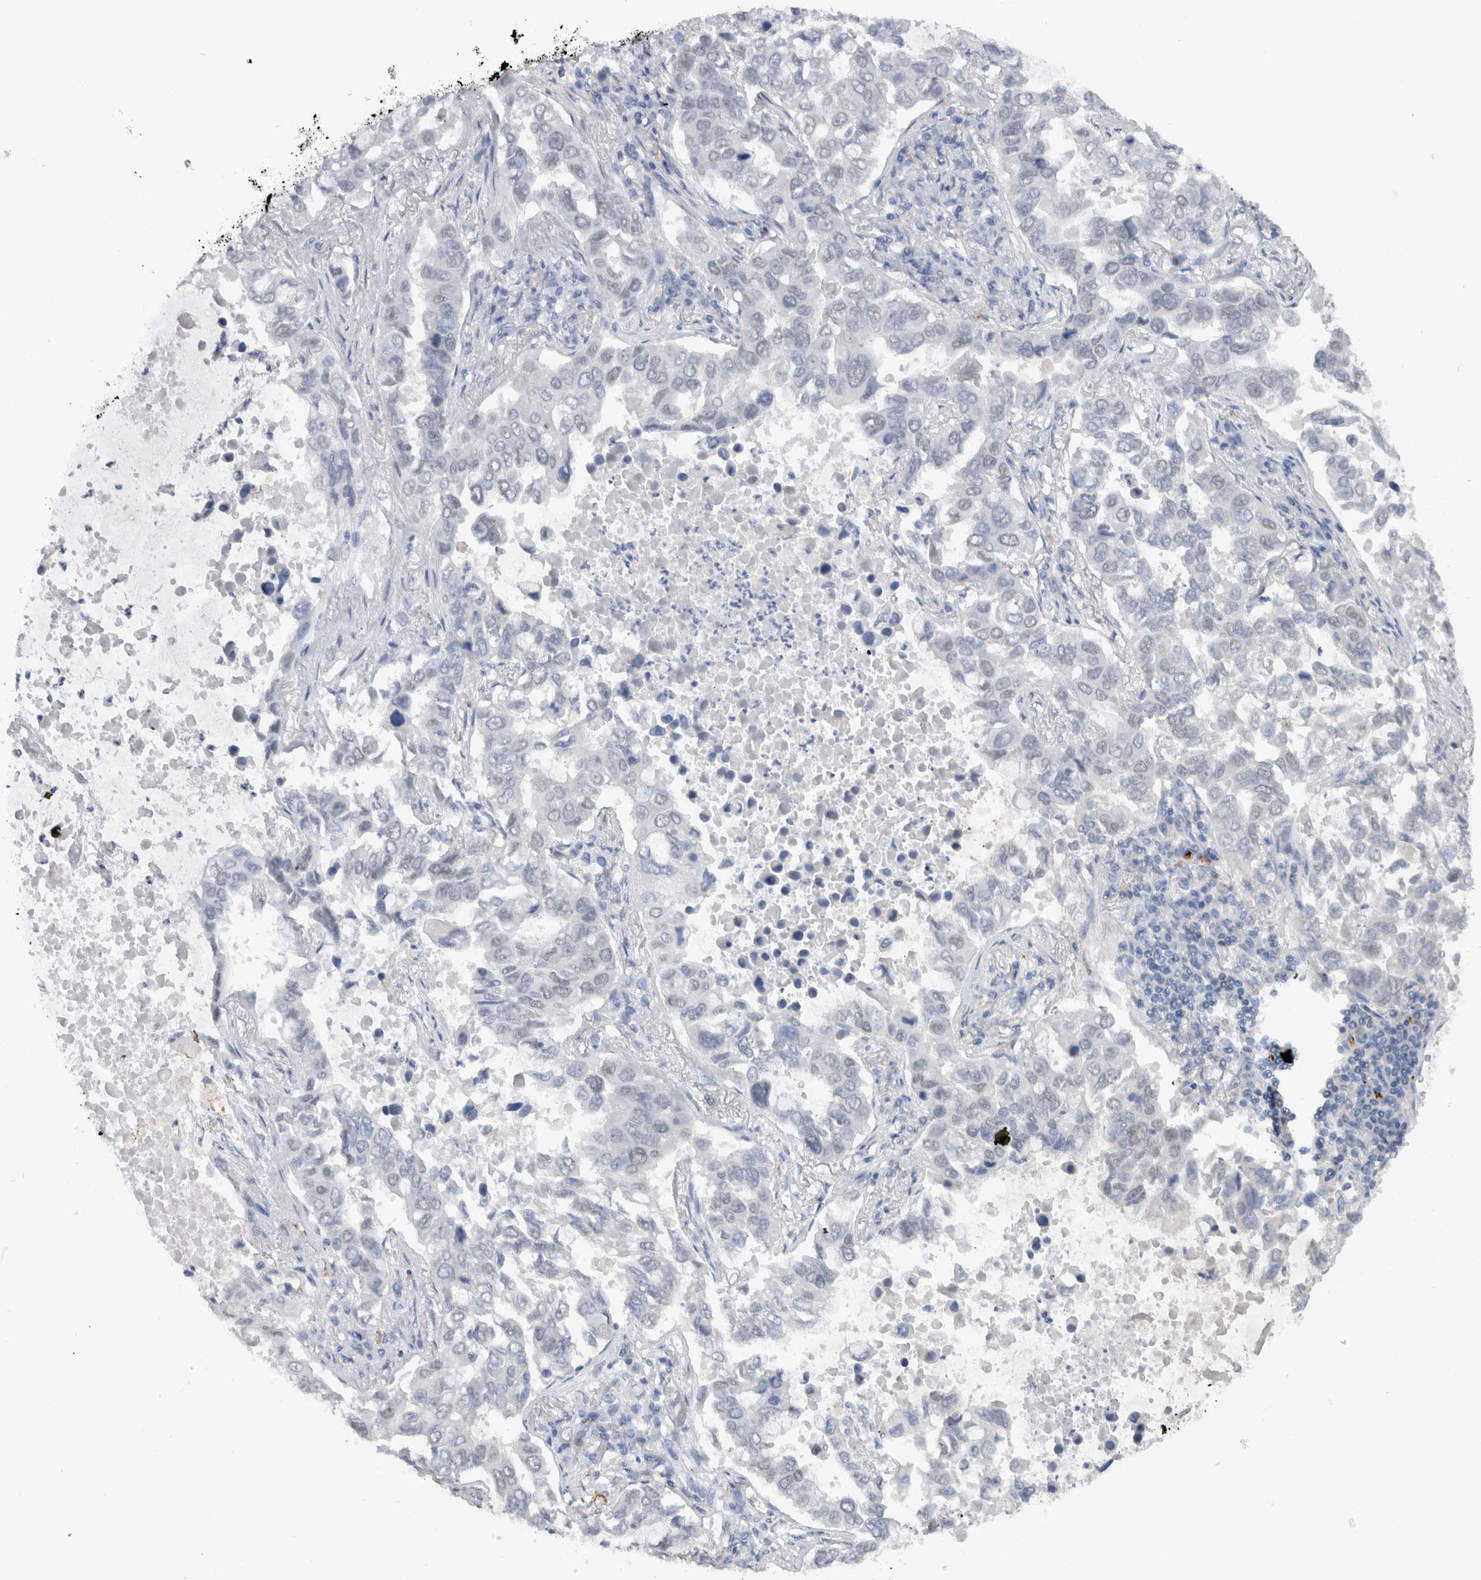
{"staining": {"intensity": "negative", "quantity": "none", "location": "none"}, "tissue": "lung cancer", "cell_type": "Tumor cells", "image_type": "cancer", "snomed": [{"axis": "morphology", "description": "Adenocarcinoma, NOS"}, {"axis": "topography", "description": "Lung"}], "caption": "Immunohistochemistry of human adenocarcinoma (lung) demonstrates no positivity in tumor cells.", "gene": "CDH17", "patient": {"sex": "male", "age": 64}}